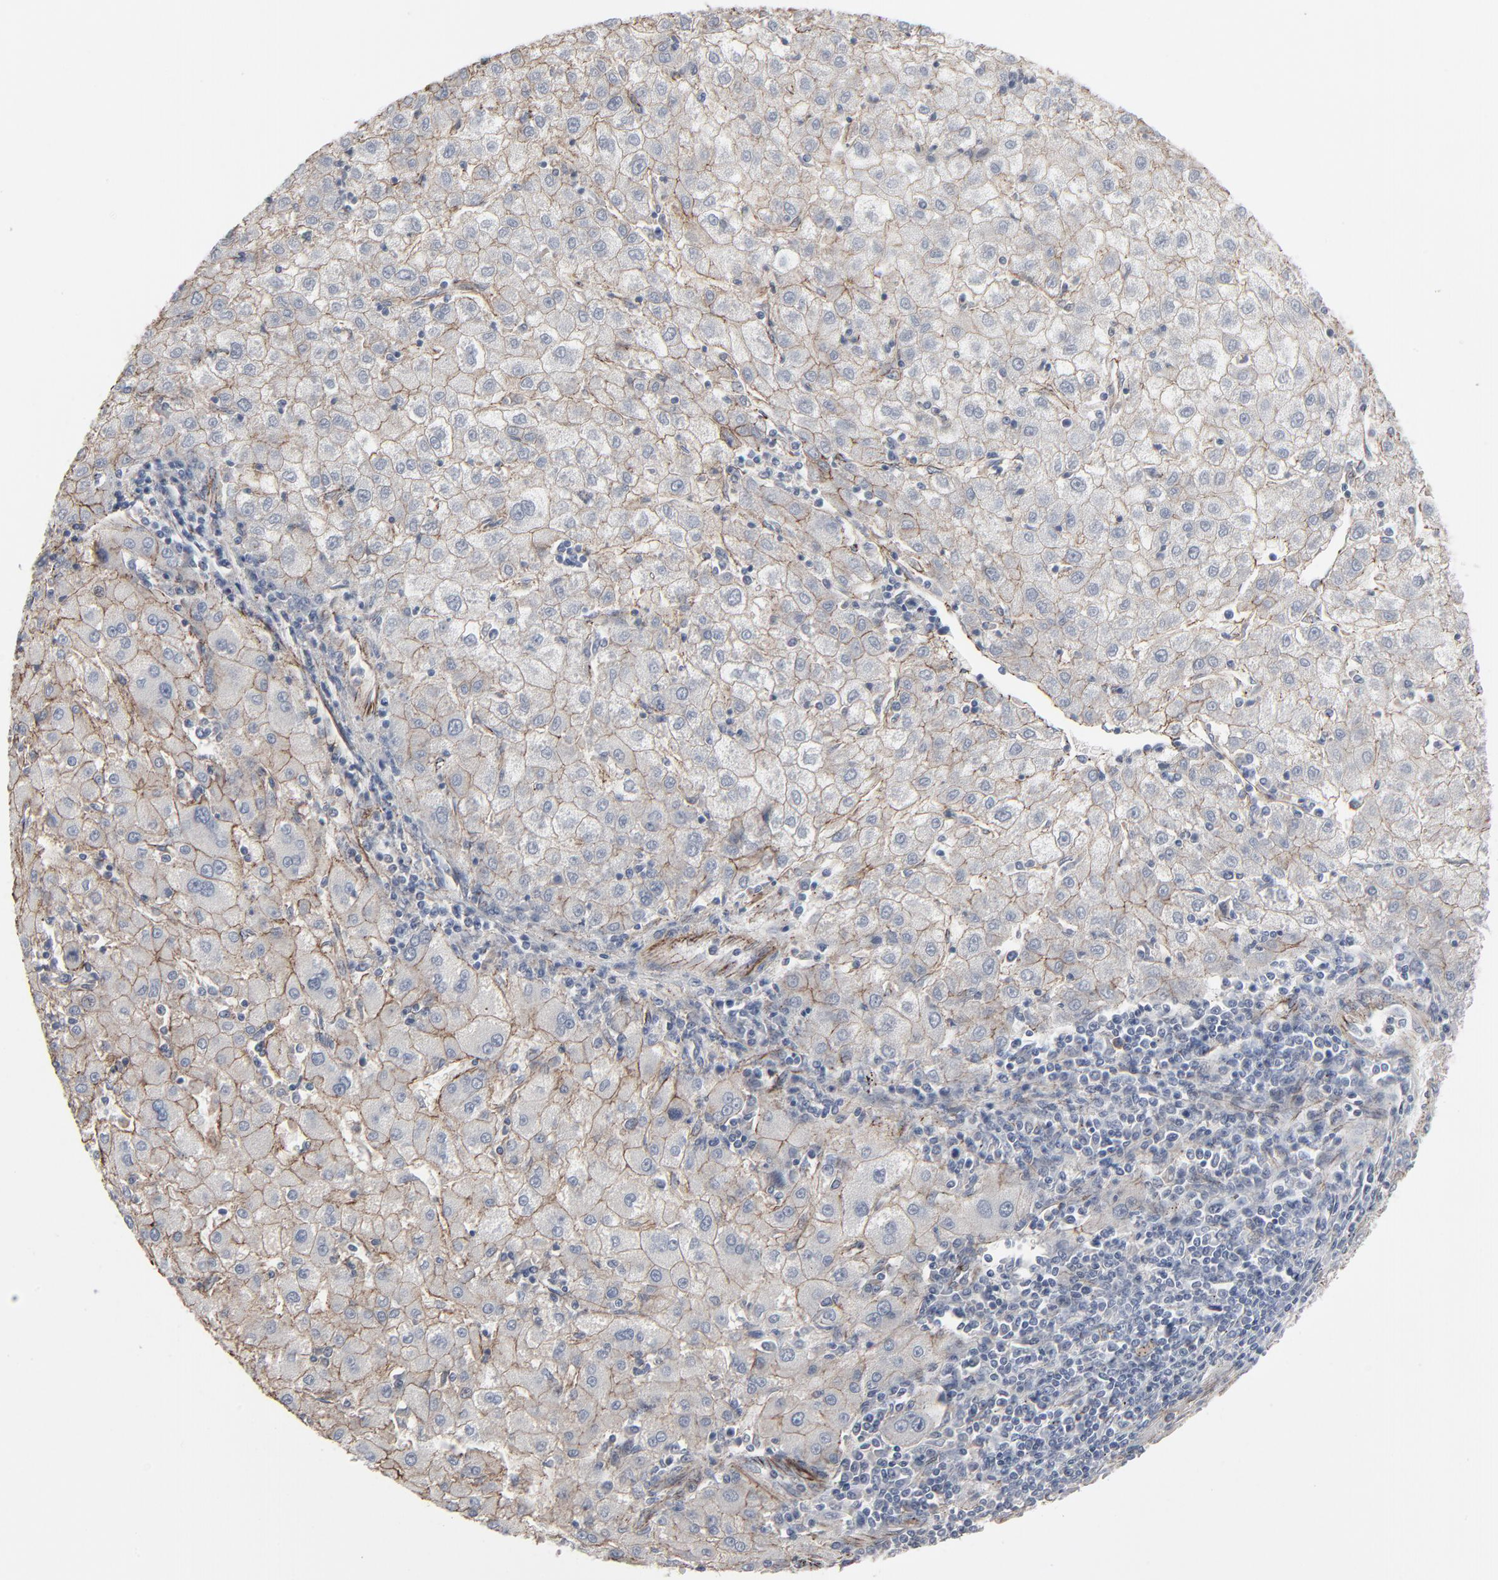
{"staining": {"intensity": "weak", "quantity": ">75%", "location": "cytoplasmic/membranous"}, "tissue": "liver cancer", "cell_type": "Tumor cells", "image_type": "cancer", "snomed": [{"axis": "morphology", "description": "Carcinoma, Hepatocellular, NOS"}, {"axis": "topography", "description": "Liver"}], "caption": "Hepatocellular carcinoma (liver) stained with a brown dye reveals weak cytoplasmic/membranous positive positivity in approximately >75% of tumor cells.", "gene": "CTNND1", "patient": {"sex": "male", "age": 72}}